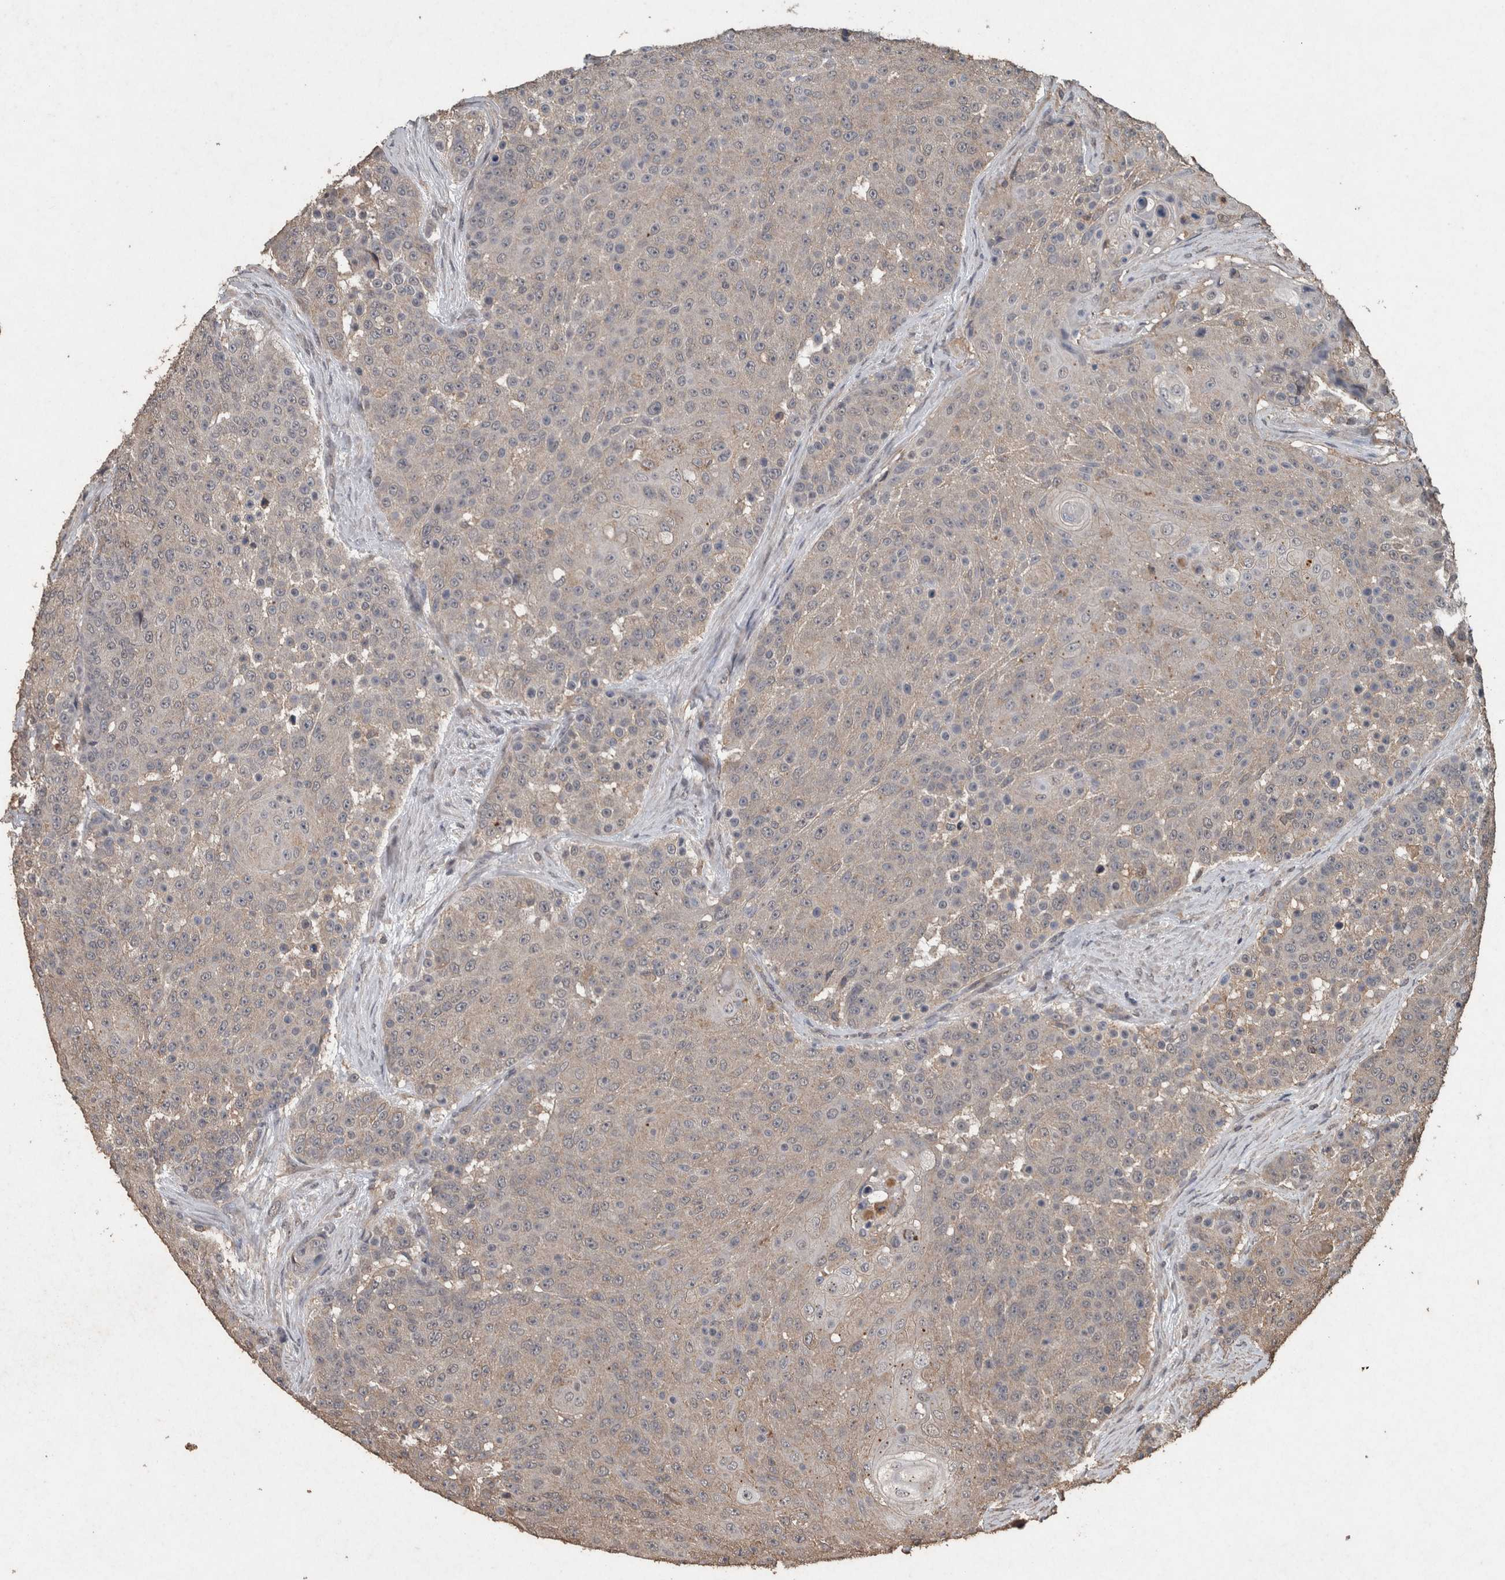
{"staining": {"intensity": "weak", "quantity": "25%-75%", "location": "cytoplasmic/membranous"}, "tissue": "urothelial cancer", "cell_type": "Tumor cells", "image_type": "cancer", "snomed": [{"axis": "morphology", "description": "Urothelial carcinoma, High grade"}, {"axis": "topography", "description": "Urinary bladder"}], "caption": "Weak cytoplasmic/membranous staining is seen in approximately 25%-75% of tumor cells in urothelial carcinoma (high-grade). The staining is performed using DAB (3,3'-diaminobenzidine) brown chromogen to label protein expression. The nuclei are counter-stained blue using hematoxylin.", "gene": "FGFRL1", "patient": {"sex": "female", "age": 63}}